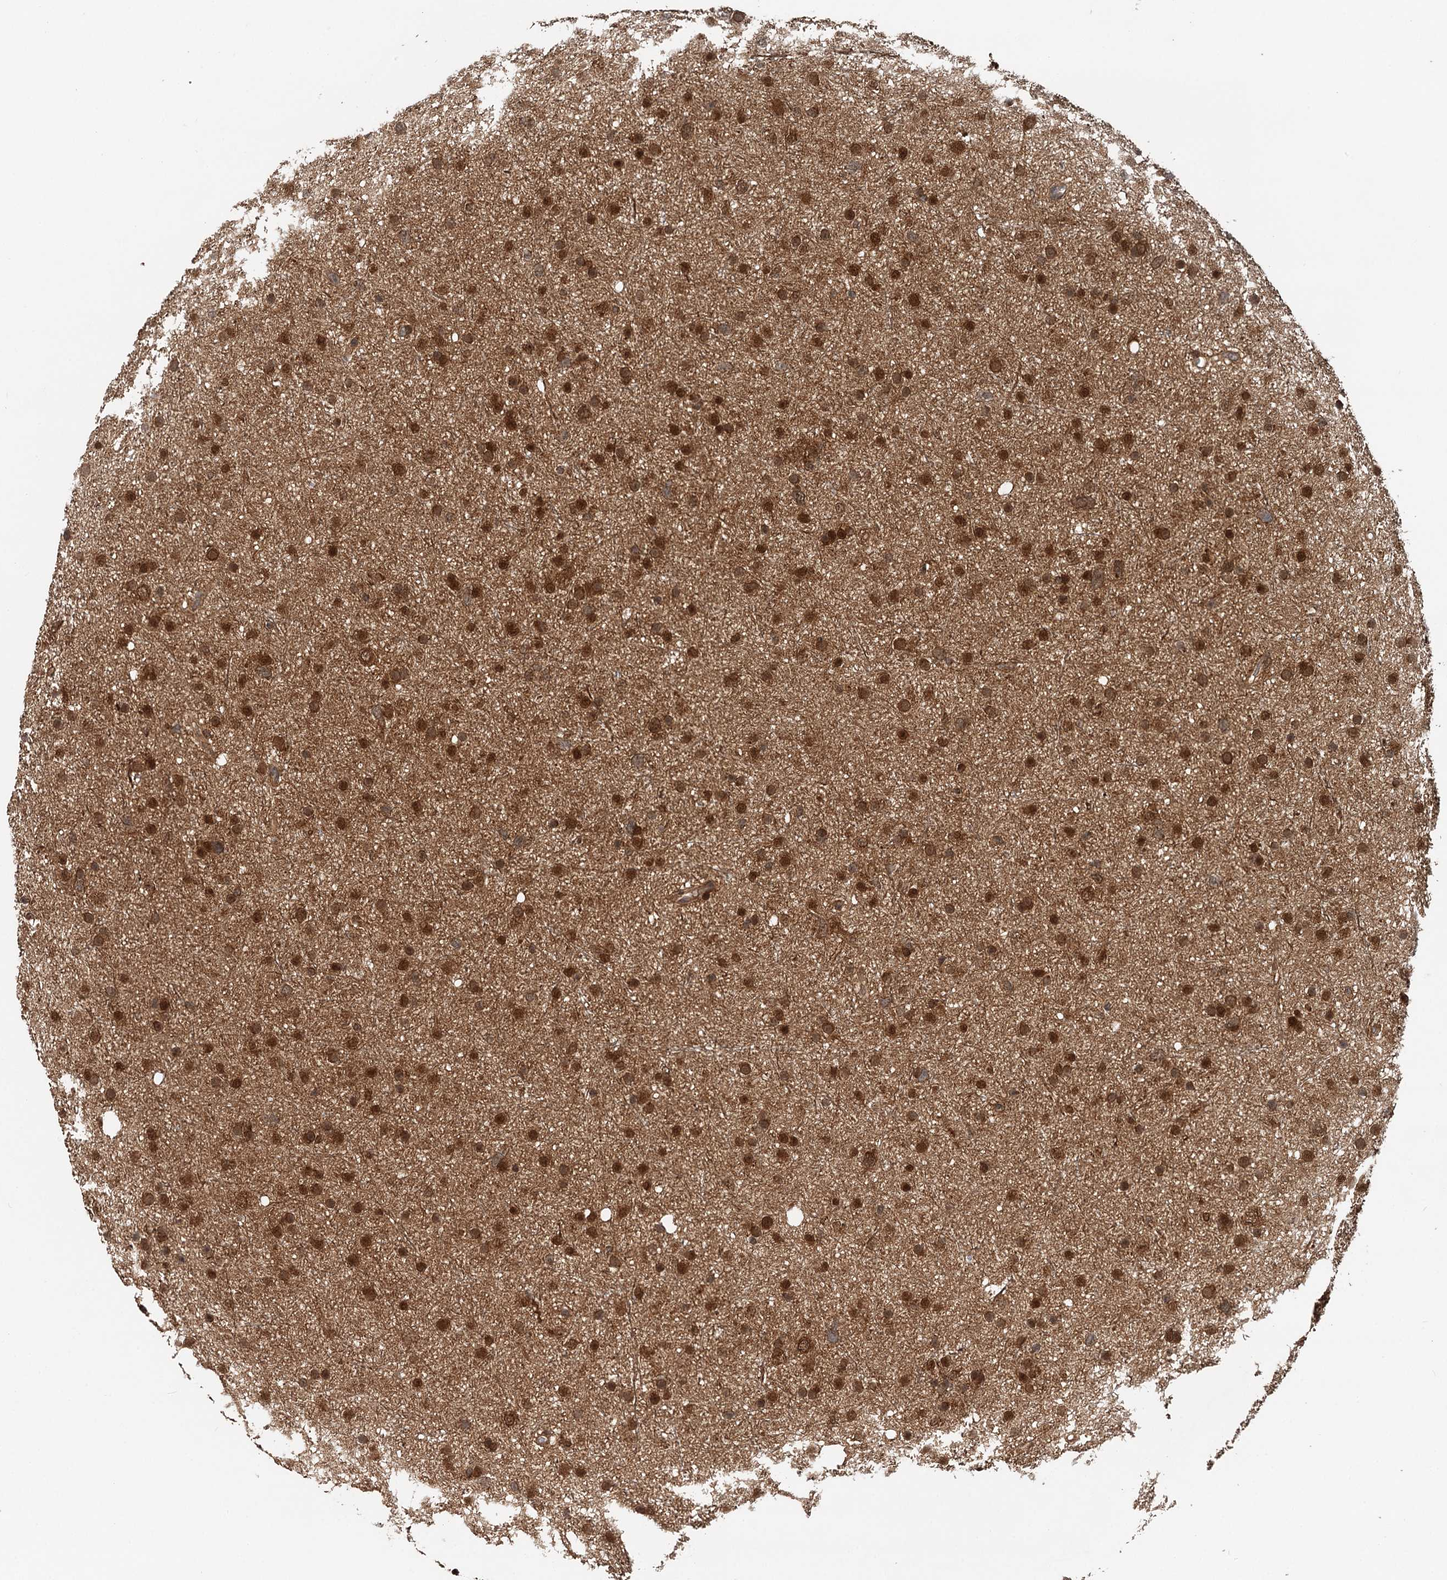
{"staining": {"intensity": "strong", "quantity": ">75%", "location": "cytoplasmic/membranous,nuclear"}, "tissue": "glioma", "cell_type": "Tumor cells", "image_type": "cancer", "snomed": [{"axis": "morphology", "description": "Glioma, malignant, Low grade"}, {"axis": "topography", "description": "Cerebral cortex"}], "caption": "A histopathology image of glioma stained for a protein displays strong cytoplasmic/membranous and nuclear brown staining in tumor cells.", "gene": "STUB1", "patient": {"sex": "female", "age": 39}}